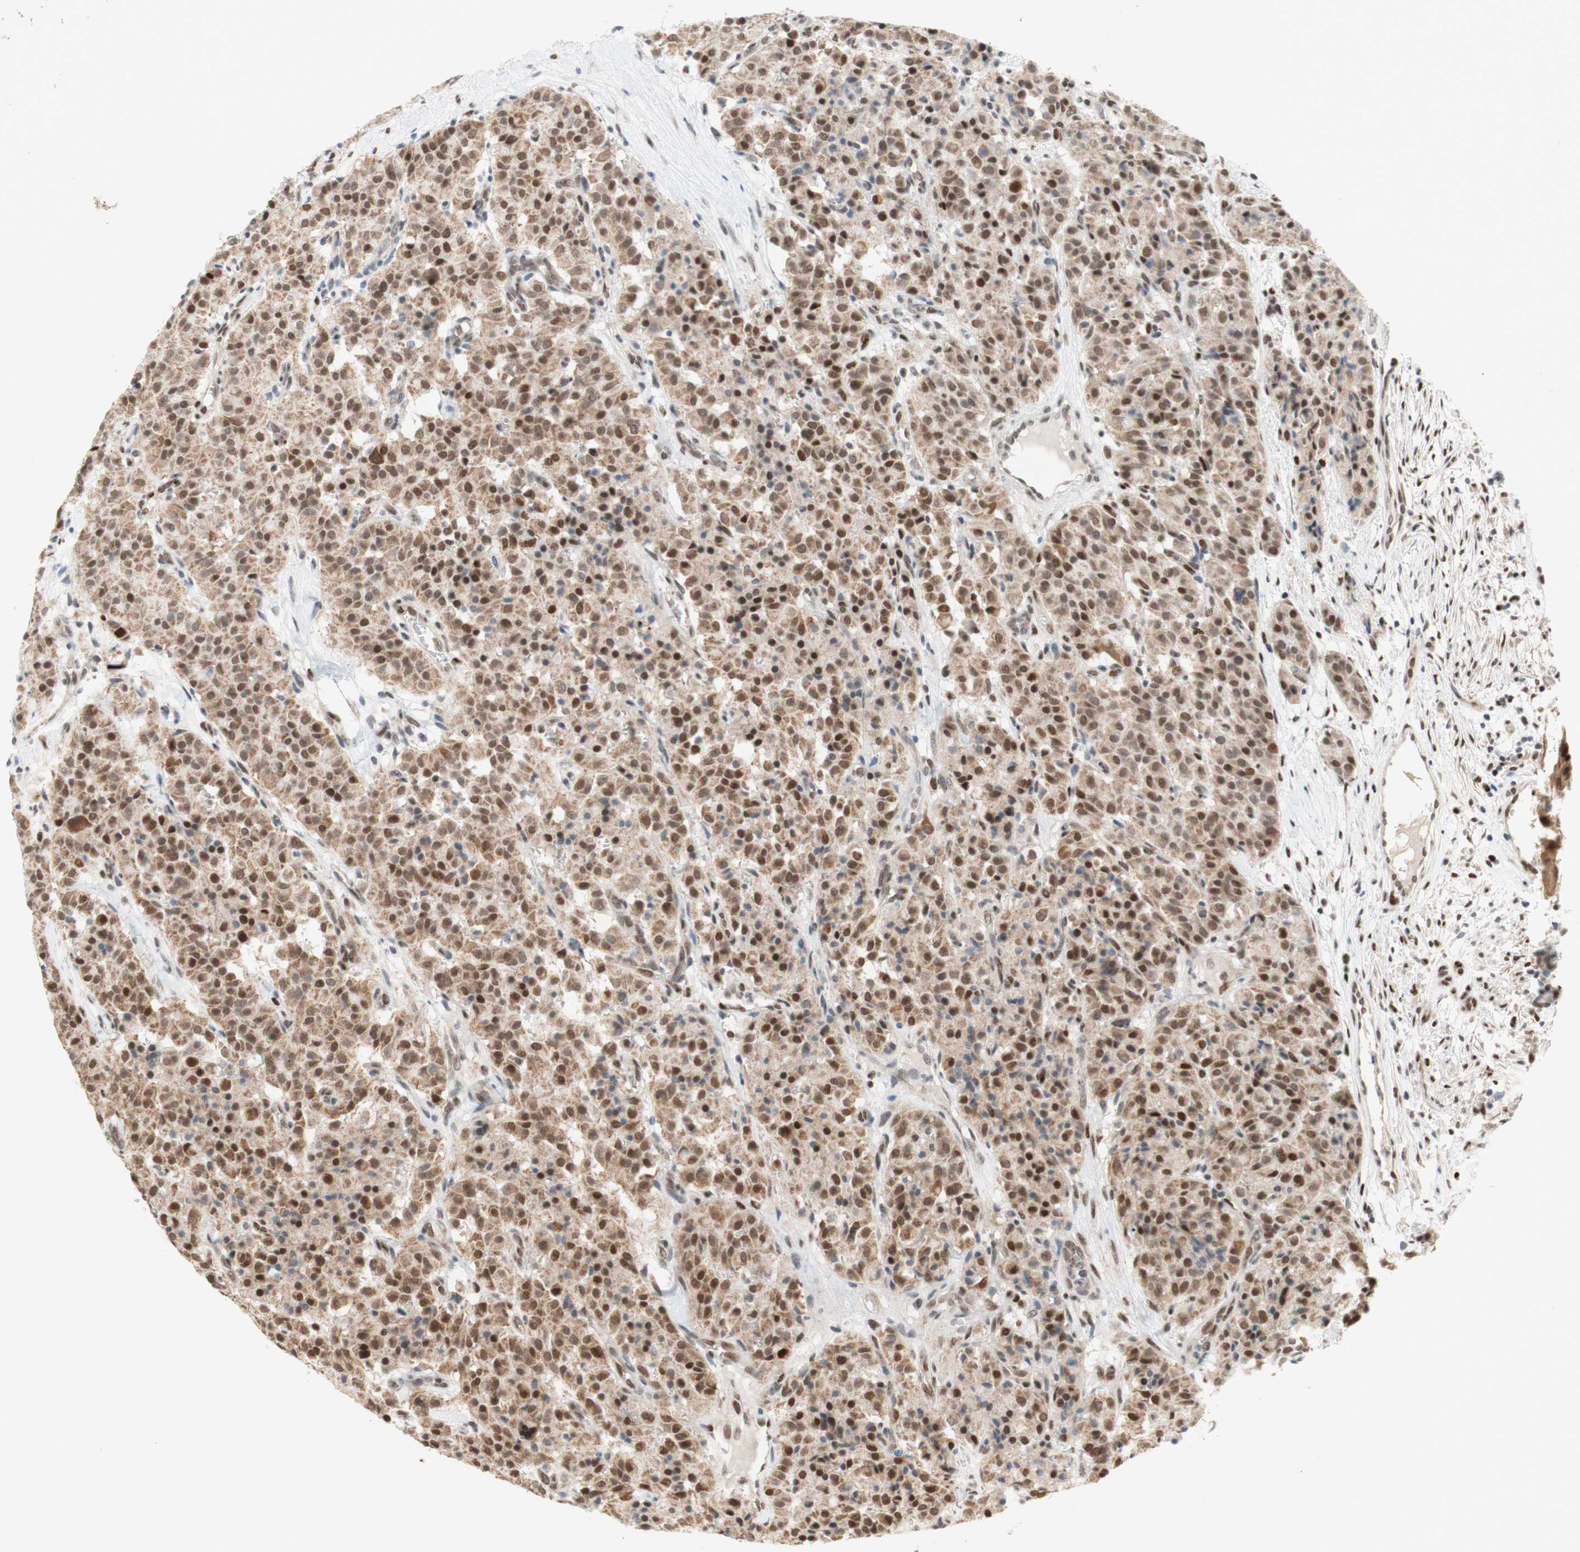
{"staining": {"intensity": "moderate", "quantity": ">75%", "location": "cytoplasmic/membranous,nuclear"}, "tissue": "carcinoid", "cell_type": "Tumor cells", "image_type": "cancer", "snomed": [{"axis": "morphology", "description": "Carcinoid, malignant, NOS"}, {"axis": "topography", "description": "Lung"}], "caption": "Protein staining of malignant carcinoid tissue demonstrates moderate cytoplasmic/membranous and nuclear positivity in about >75% of tumor cells.", "gene": "DNMT3A", "patient": {"sex": "male", "age": 30}}